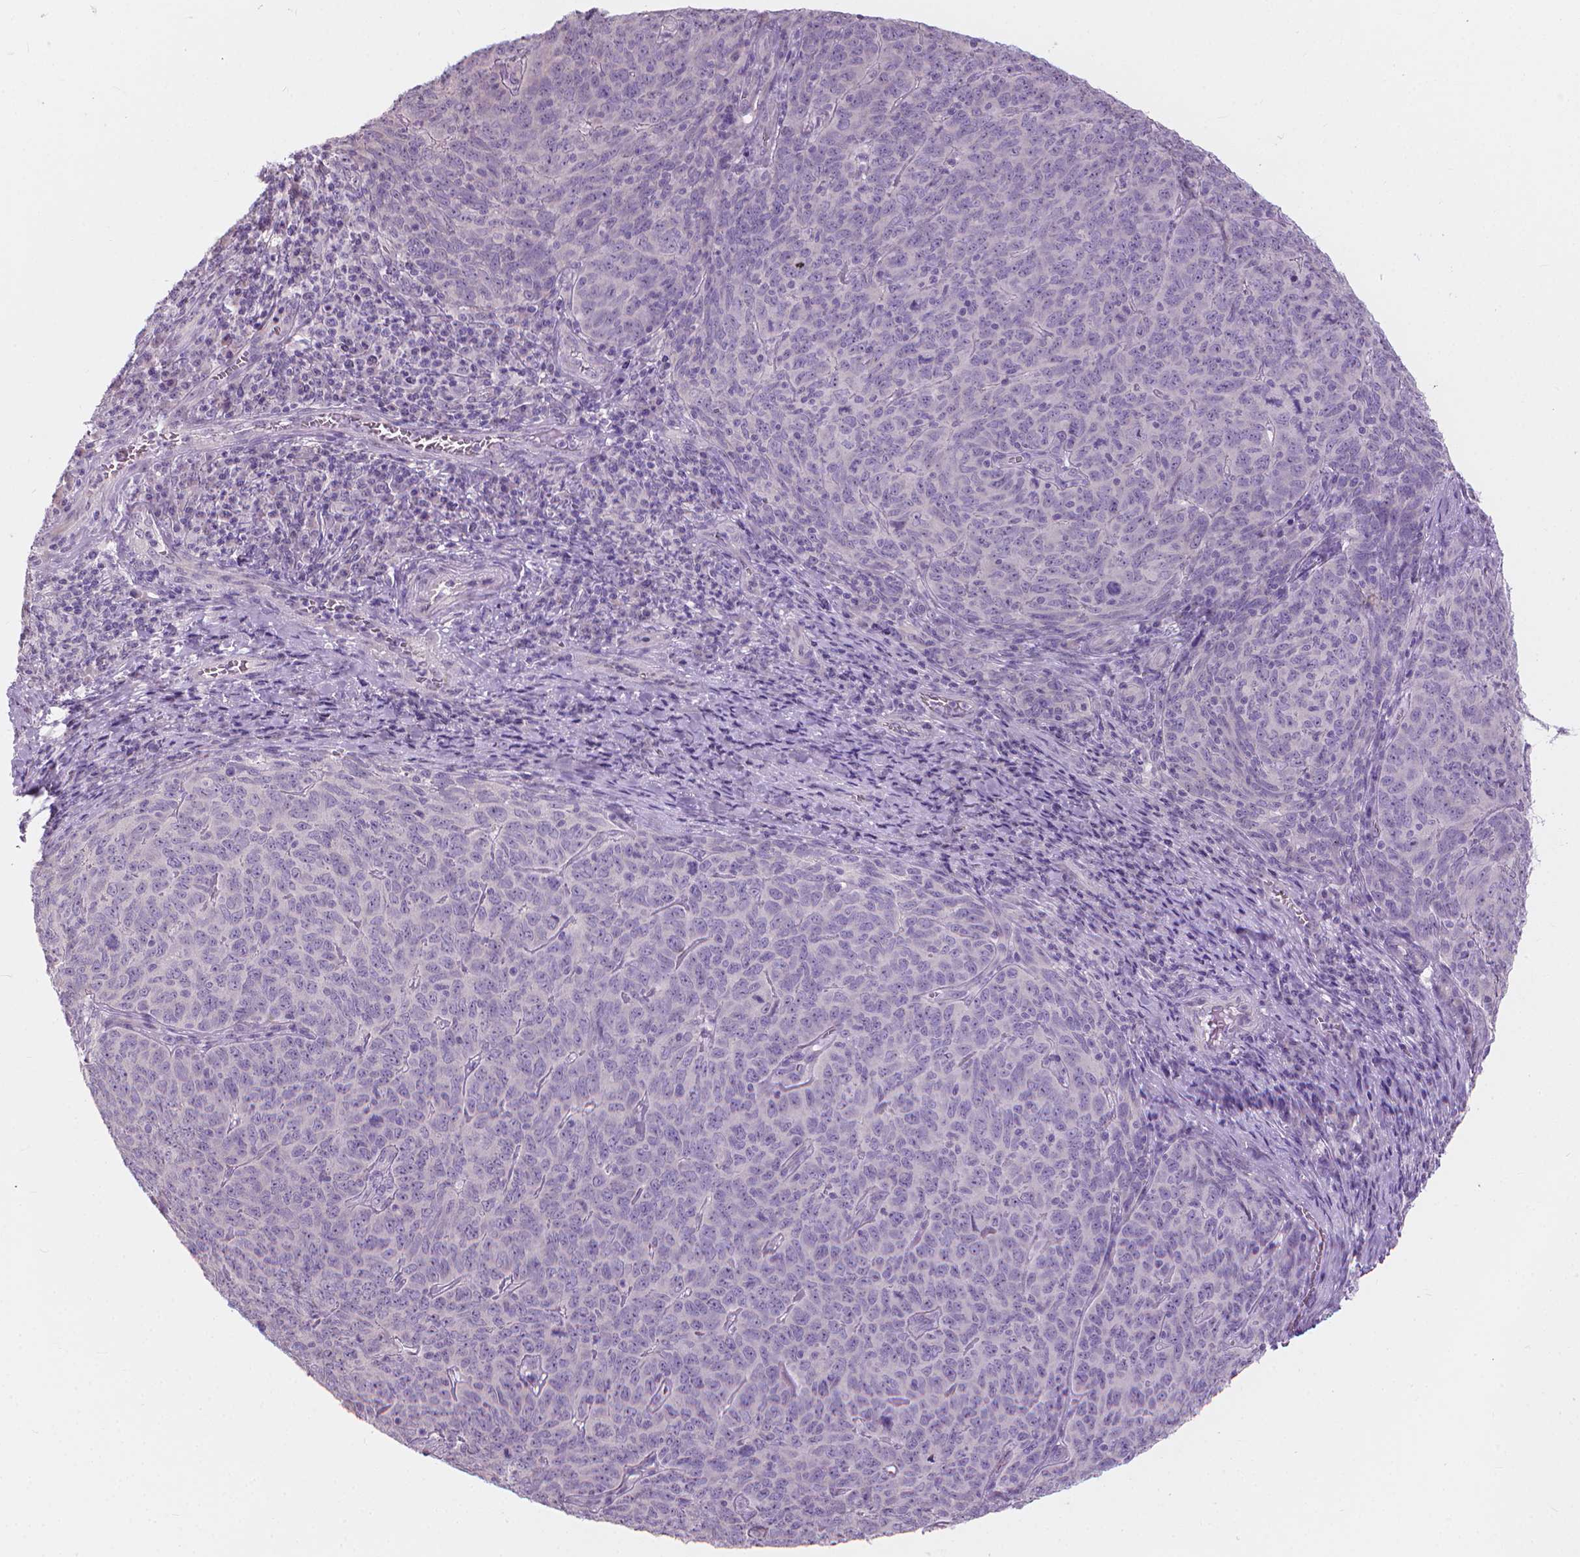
{"staining": {"intensity": "negative", "quantity": "none", "location": "none"}, "tissue": "skin cancer", "cell_type": "Tumor cells", "image_type": "cancer", "snomed": [{"axis": "morphology", "description": "Squamous cell carcinoma, NOS"}, {"axis": "topography", "description": "Skin"}, {"axis": "topography", "description": "Anal"}], "caption": "IHC of skin squamous cell carcinoma reveals no staining in tumor cells.", "gene": "GPRC5A", "patient": {"sex": "female", "age": 51}}